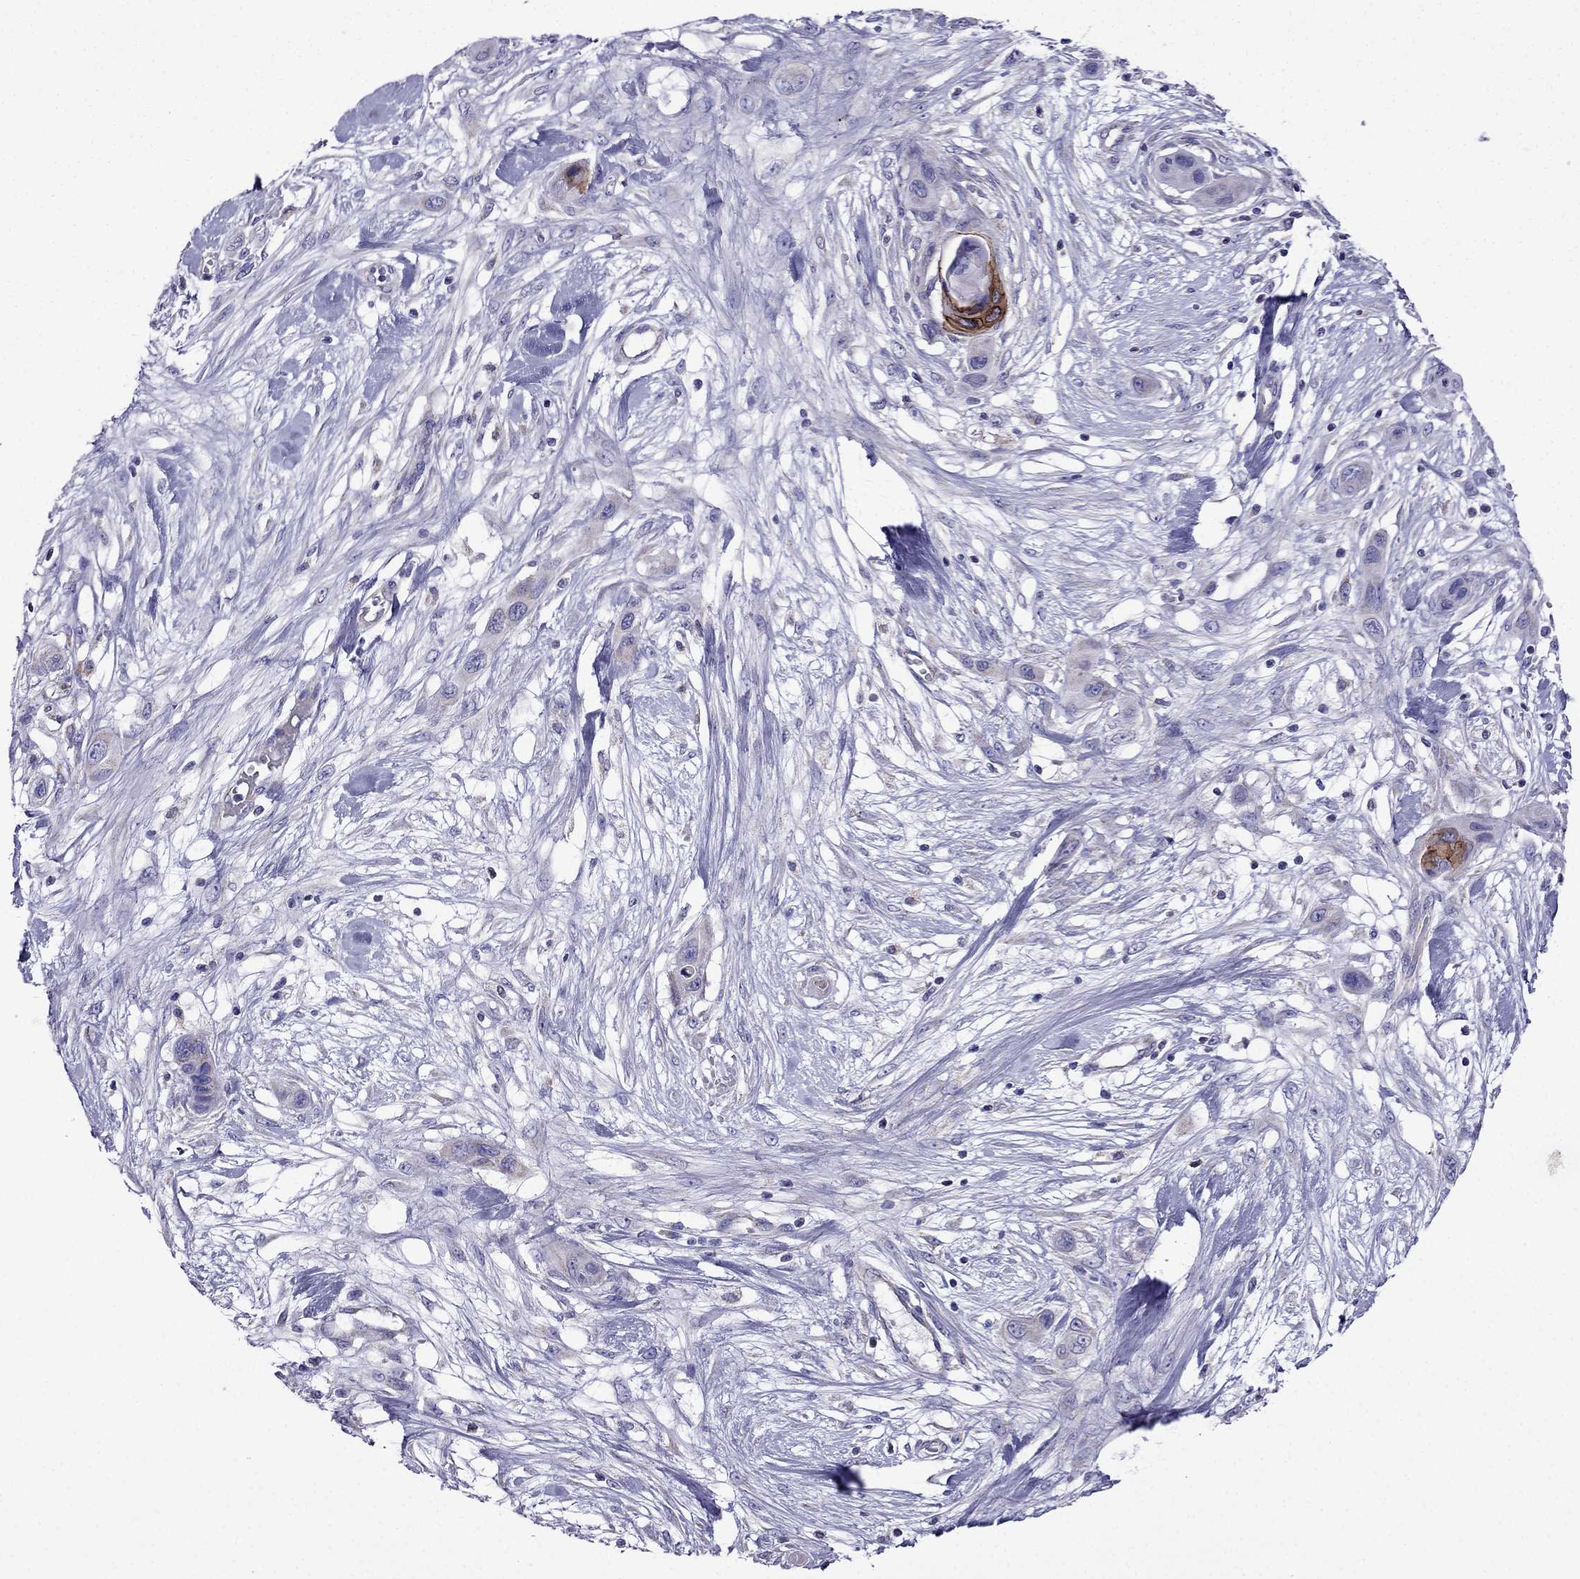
{"staining": {"intensity": "weak", "quantity": ">75%", "location": "cytoplasmic/membranous"}, "tissue": "skin cancer", "cell_type": "Tumor cells", "image_type": "cancer", "snomed": [{"axis": "morphology", "description": "Squamous cell carcinoma, NOS"}, {"axis": "topography", "description": "Skin"}], "caption": "Skin cancer (squamous cell carcinoma) stained with a protein marker shows weak staining in tumor cells.", "gene": "DSC1", "patient": {"sex": "male", "age": 79}}